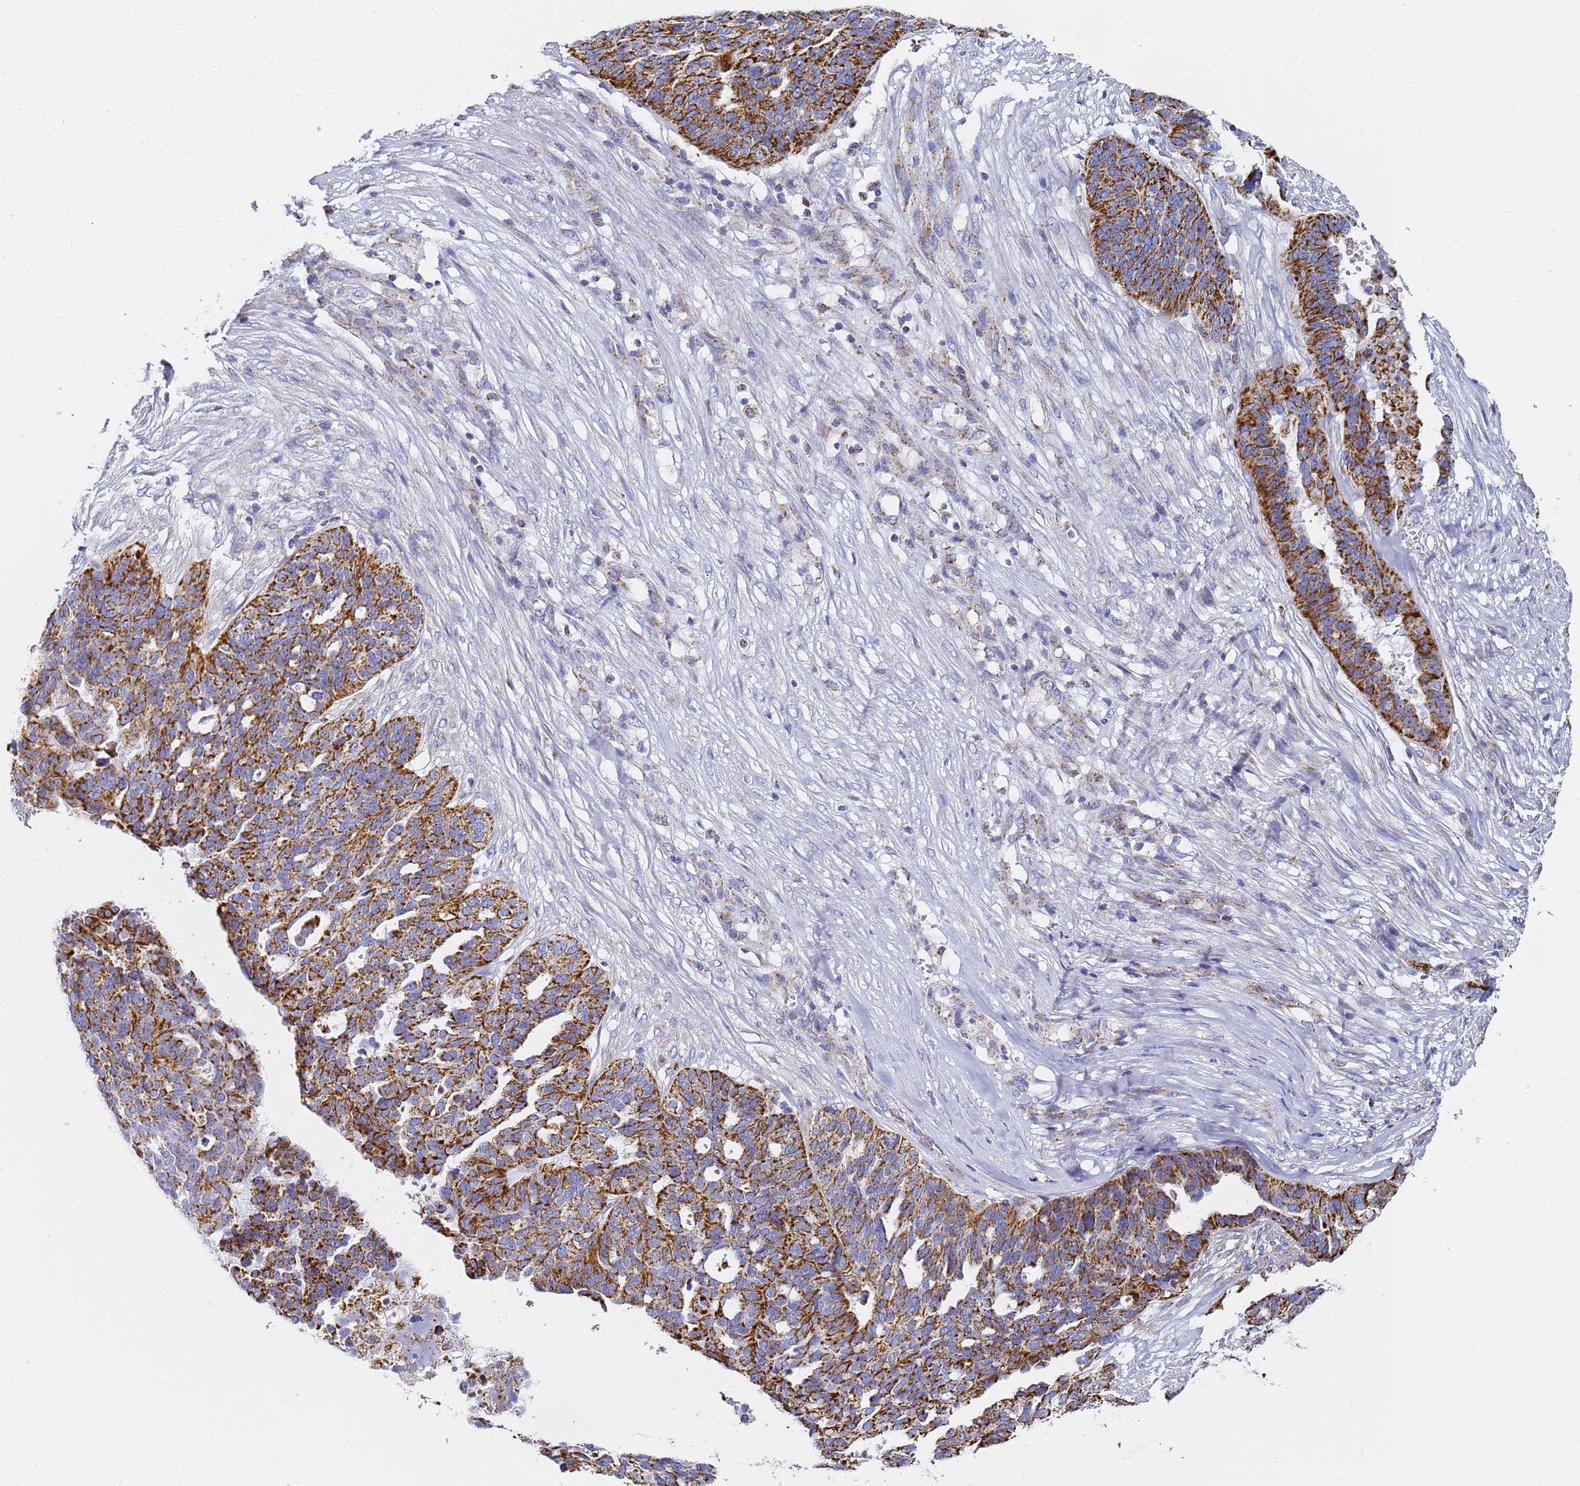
{"staining": {"intensity": "strong", "quantity": ">75%", "location": "cytoplasmic/membranous"}, "tissue": "ovarian cancer", "cell_type": "Tumor cells", "image_type": "cancer", "snomed": [{"axis": "morphology", "description": "Cystadenocarcinoma, serous, NOS"}, {"axis": "topography", "description": "Ovary"}], "caption": "A high-resolution micrograph shows IHC staining of ovarian cancer (serous cystadenocarcinoma), which reveals strong cytoplasmic/membranous positivity in about >75% of tumor cells. (brown staining indicates protein expression, while blue staining denotes nuclei).", "gene": "CNIH4", "patient": {"sex": "female", "age": 59}}